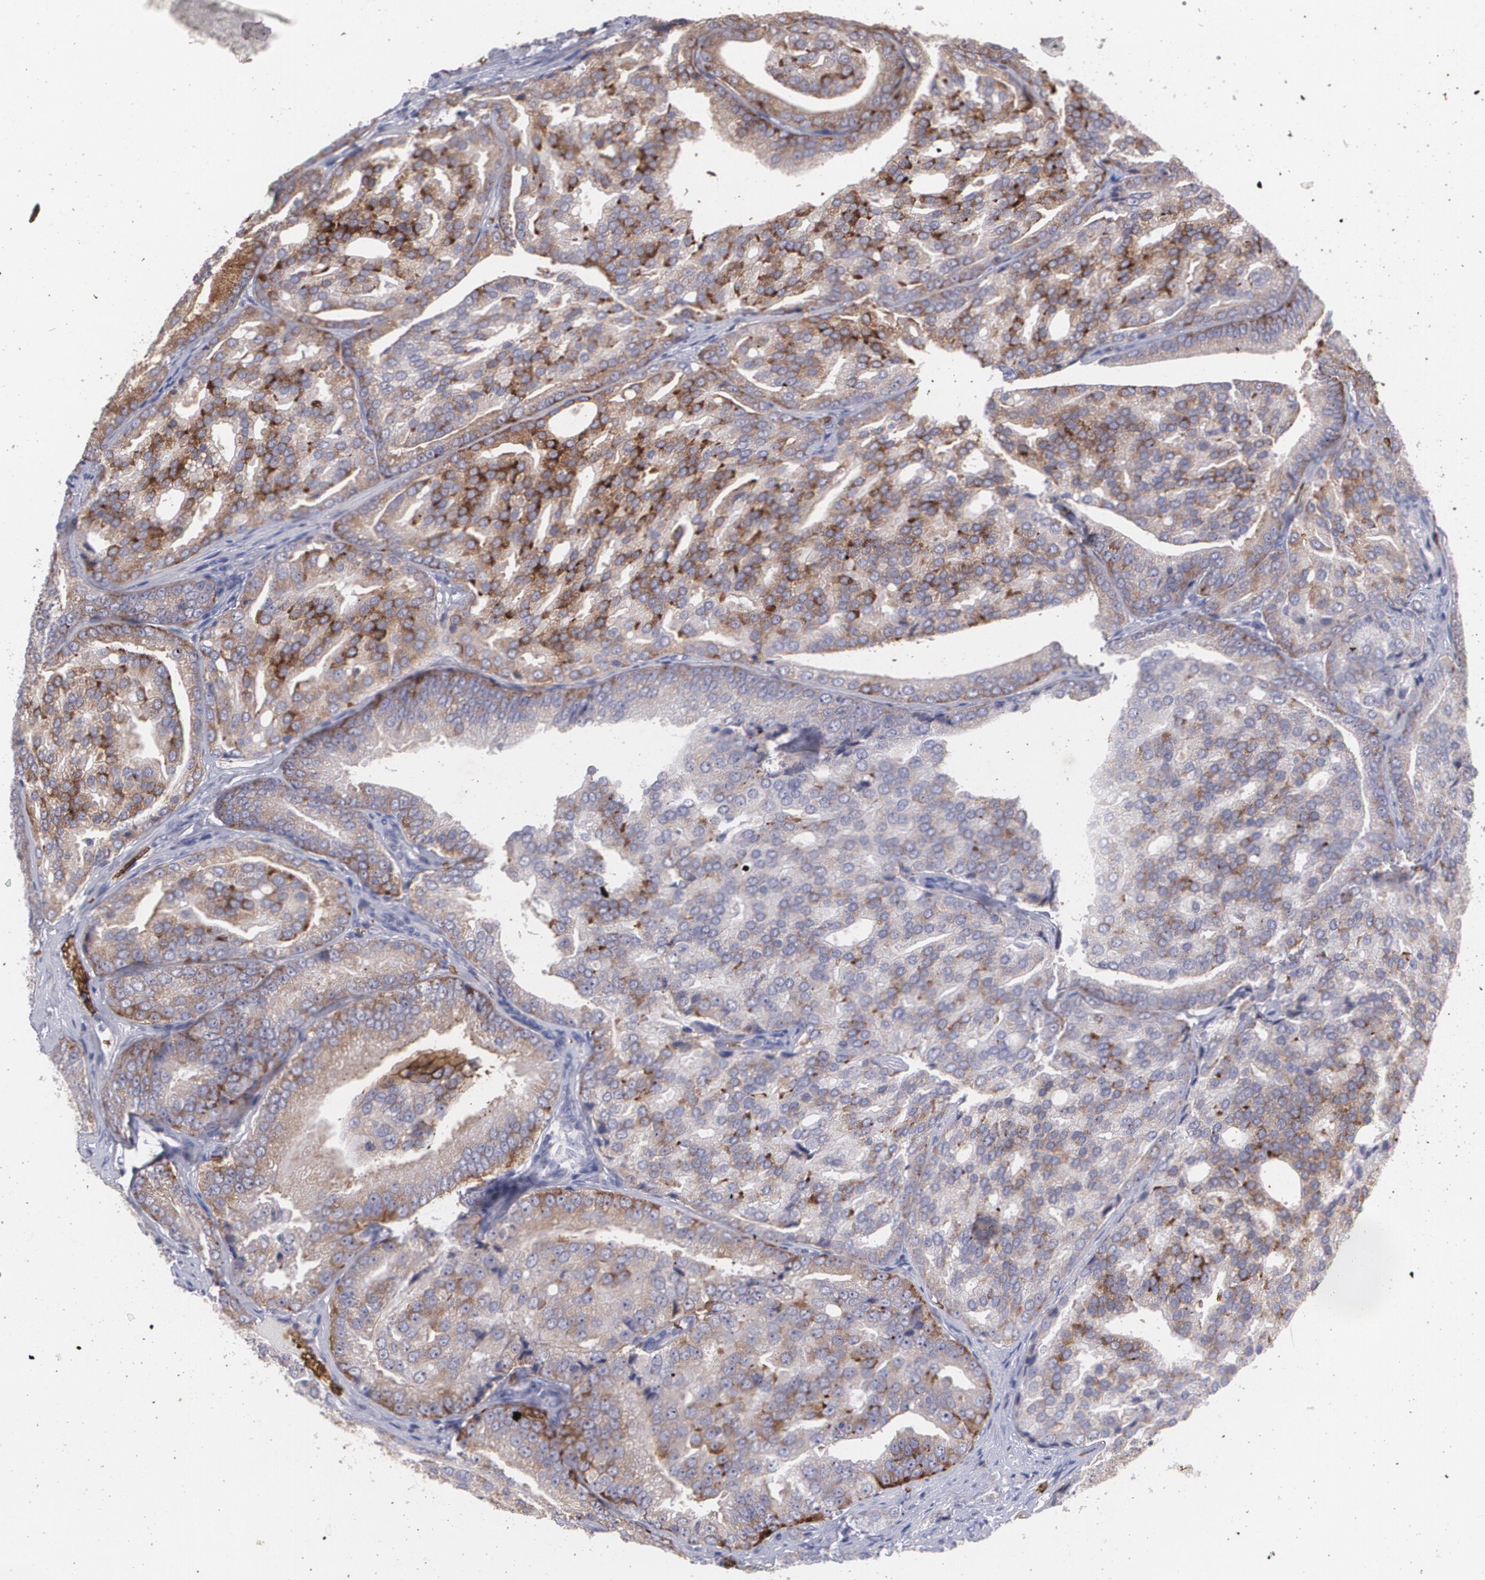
{"staining": {"intensity": "moderate", "quantity": ">75%", "location": "cytoplasmic/membranous"}, "tissue": "prostate cancer", "cell_type": "Tumor cells", "image_type": "cancer", "snomed": [{"axis": "morphology", "description": "Adenocarcinoma, High grade"}, {"axis": "topography", "description": "Prostate"}], "caption": "A histopathology image showing moderate cytoplasmic/membranous expression in about >75% of tumor cells in prostate cancer (high-grade adenocarcinoma), as visualized by brown immunohistochemical staining.", "gene": "SLC2A1", "patient": {"sex": "male", "age": 64}}